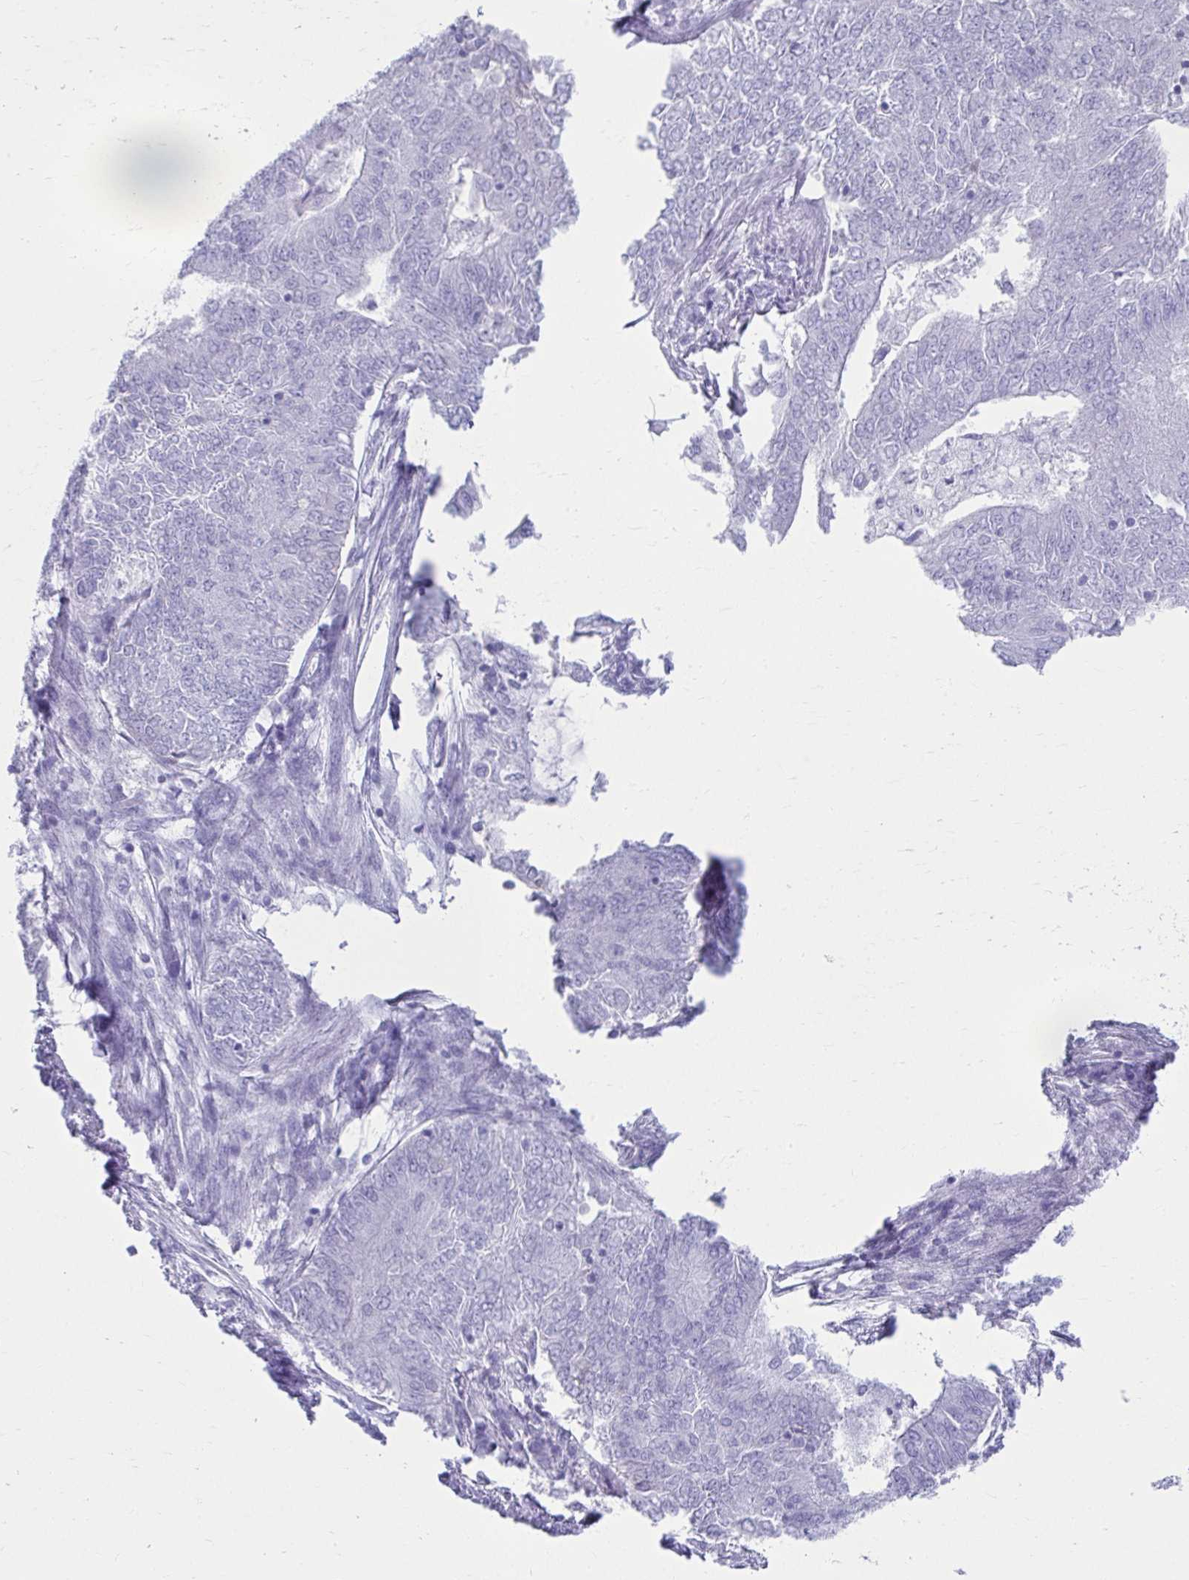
{"staining": {"intensity": "negative", "quantity": "none", "location": "none"}, "tissue": "endometrial cancer", "cell_type": "Tumor cells", "image_type": "cancer", "snomed": [{"axis": "morphology", "description": "Adenocarcinoma, NOS"}, {"axis": "topography", "description": "Endometrium"}], "caption": "Tumor cells are negative for protein expression in human endometrial adenocarcinoma. (IHC, brightfield microscopy, high magnification).", "gene": "ATP4B", "patient": {"sex": "female", "age": 62}}